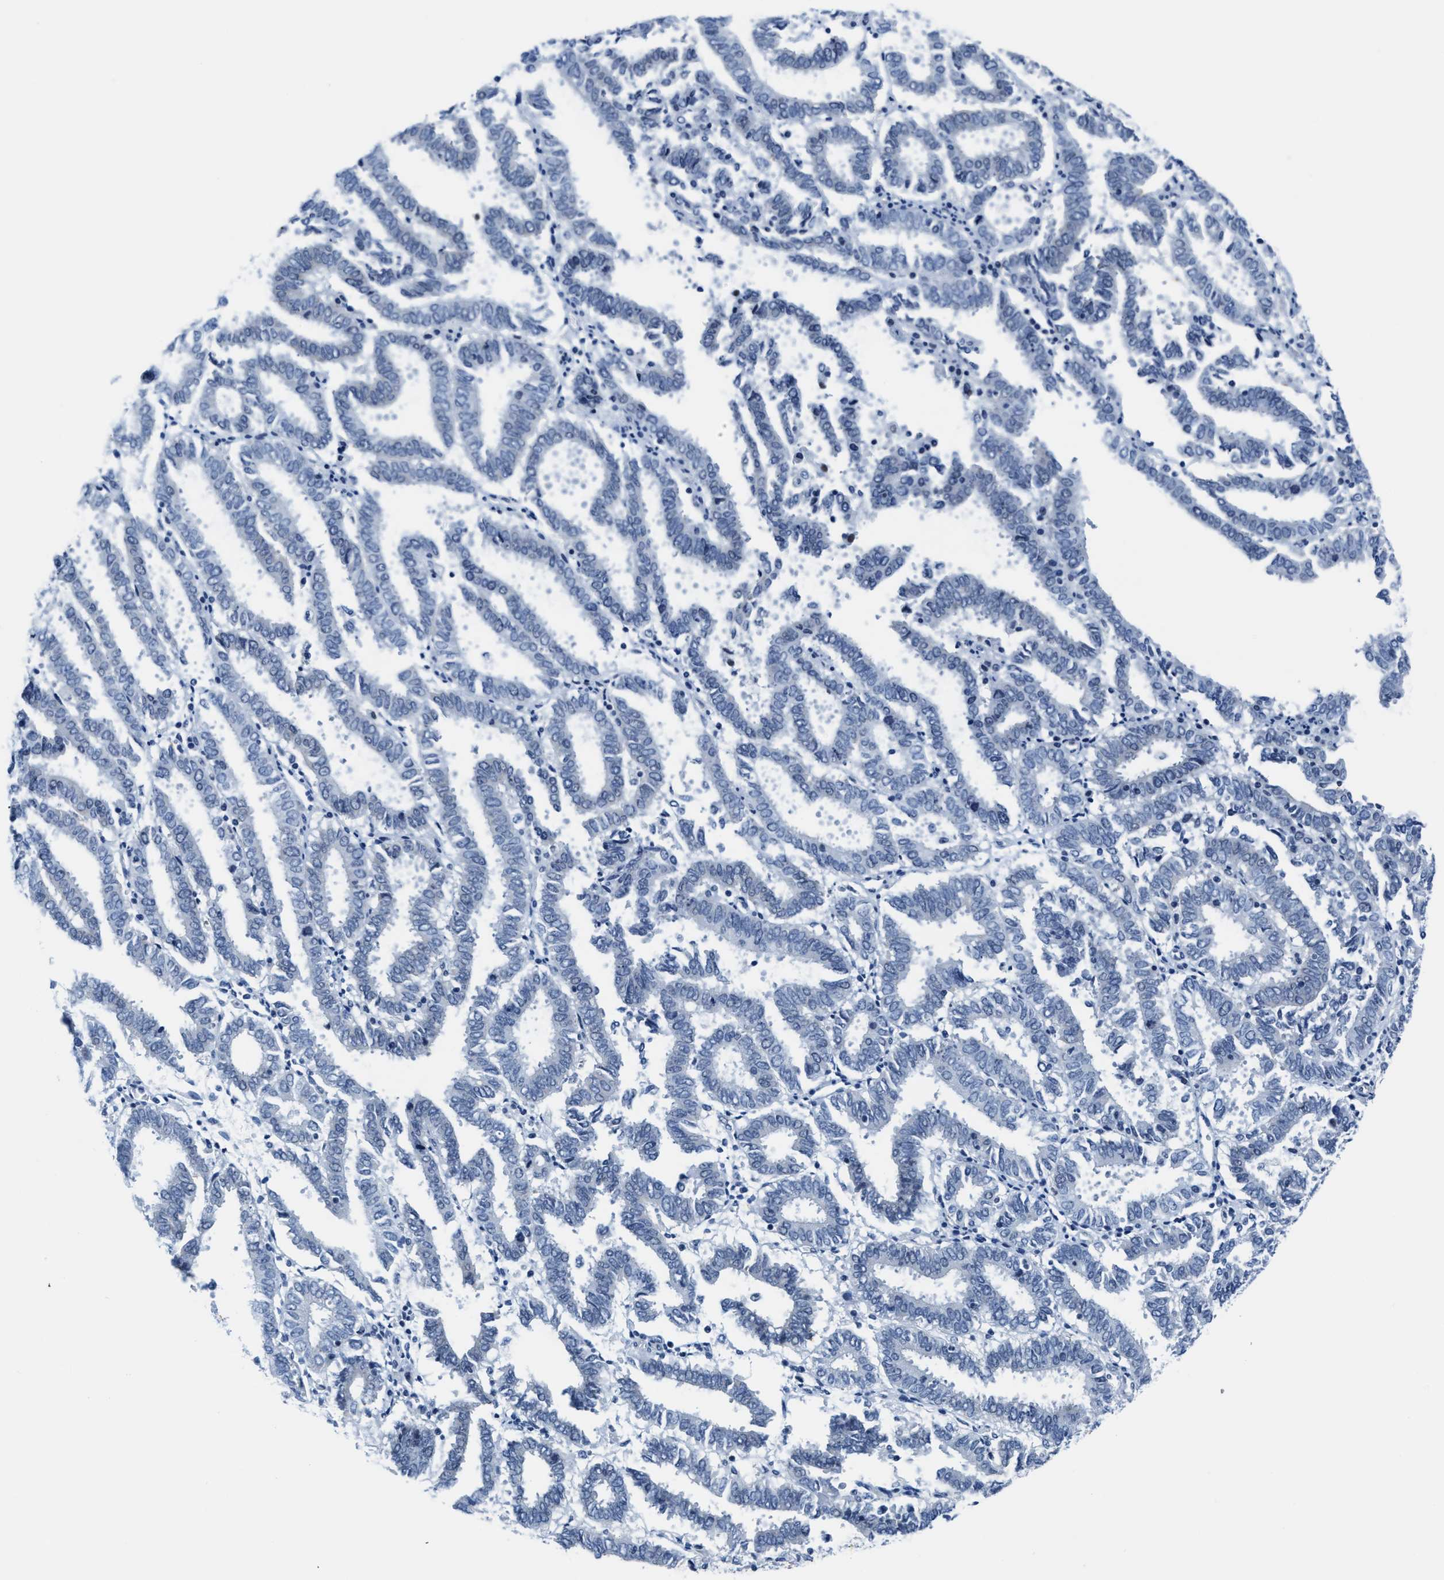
{"staining": {"intensity": "negative", "quantity": "none", "location": "none"}, "tissue": "endometrial cancer", "cell_type": "Tumor cells", "image_type": "cancer", "snomed": [{"axis": "morphology", "description": "Adenocarcinoma, NOS"}, {"axis": "topography", "description": "Uterus"}], "caption": "IHC of human endometrial adenocarcinoma reveals no positivity in tumor cells.", "gene": "ASZ1", "patient": {"sex": "female", "age": 83}}